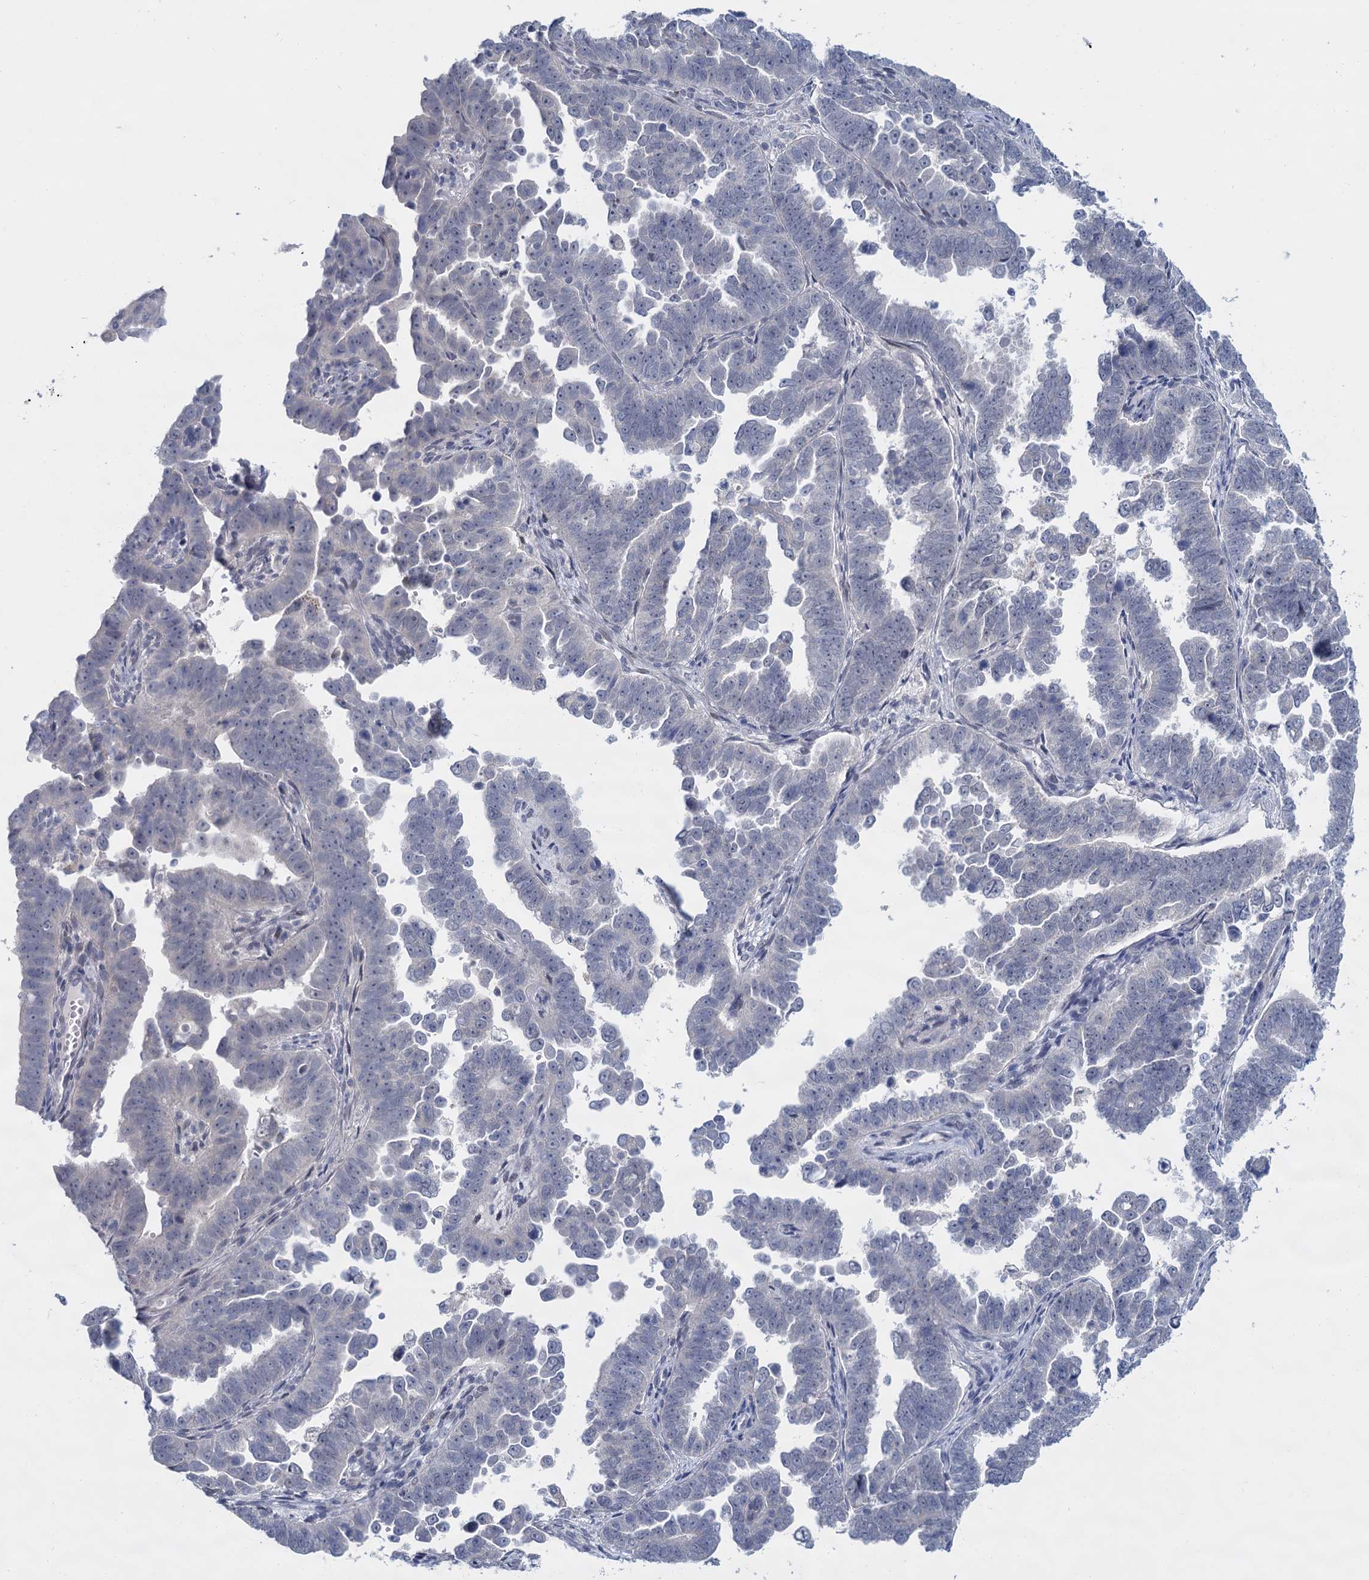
{"staining": {"intensity": "negative", "quantity": "none", "location": "none"}, "tissue": "endometrial cancer", "cell_type": "Tumor cells", "image_type": "cancer", "snomed": [{"axis": "morphology", "description": "Adenocarcinoma, NOS"}, {"axis": "topography", "description": "Endometrium"}], "caption": "The immunohistochemistry (IHC) histopathology image has no significant expression in tumor cells of endometrial adenocarcinoma tissue.", "gene": "ACRBP", "patient": {"sex": "female", "age": 75}}